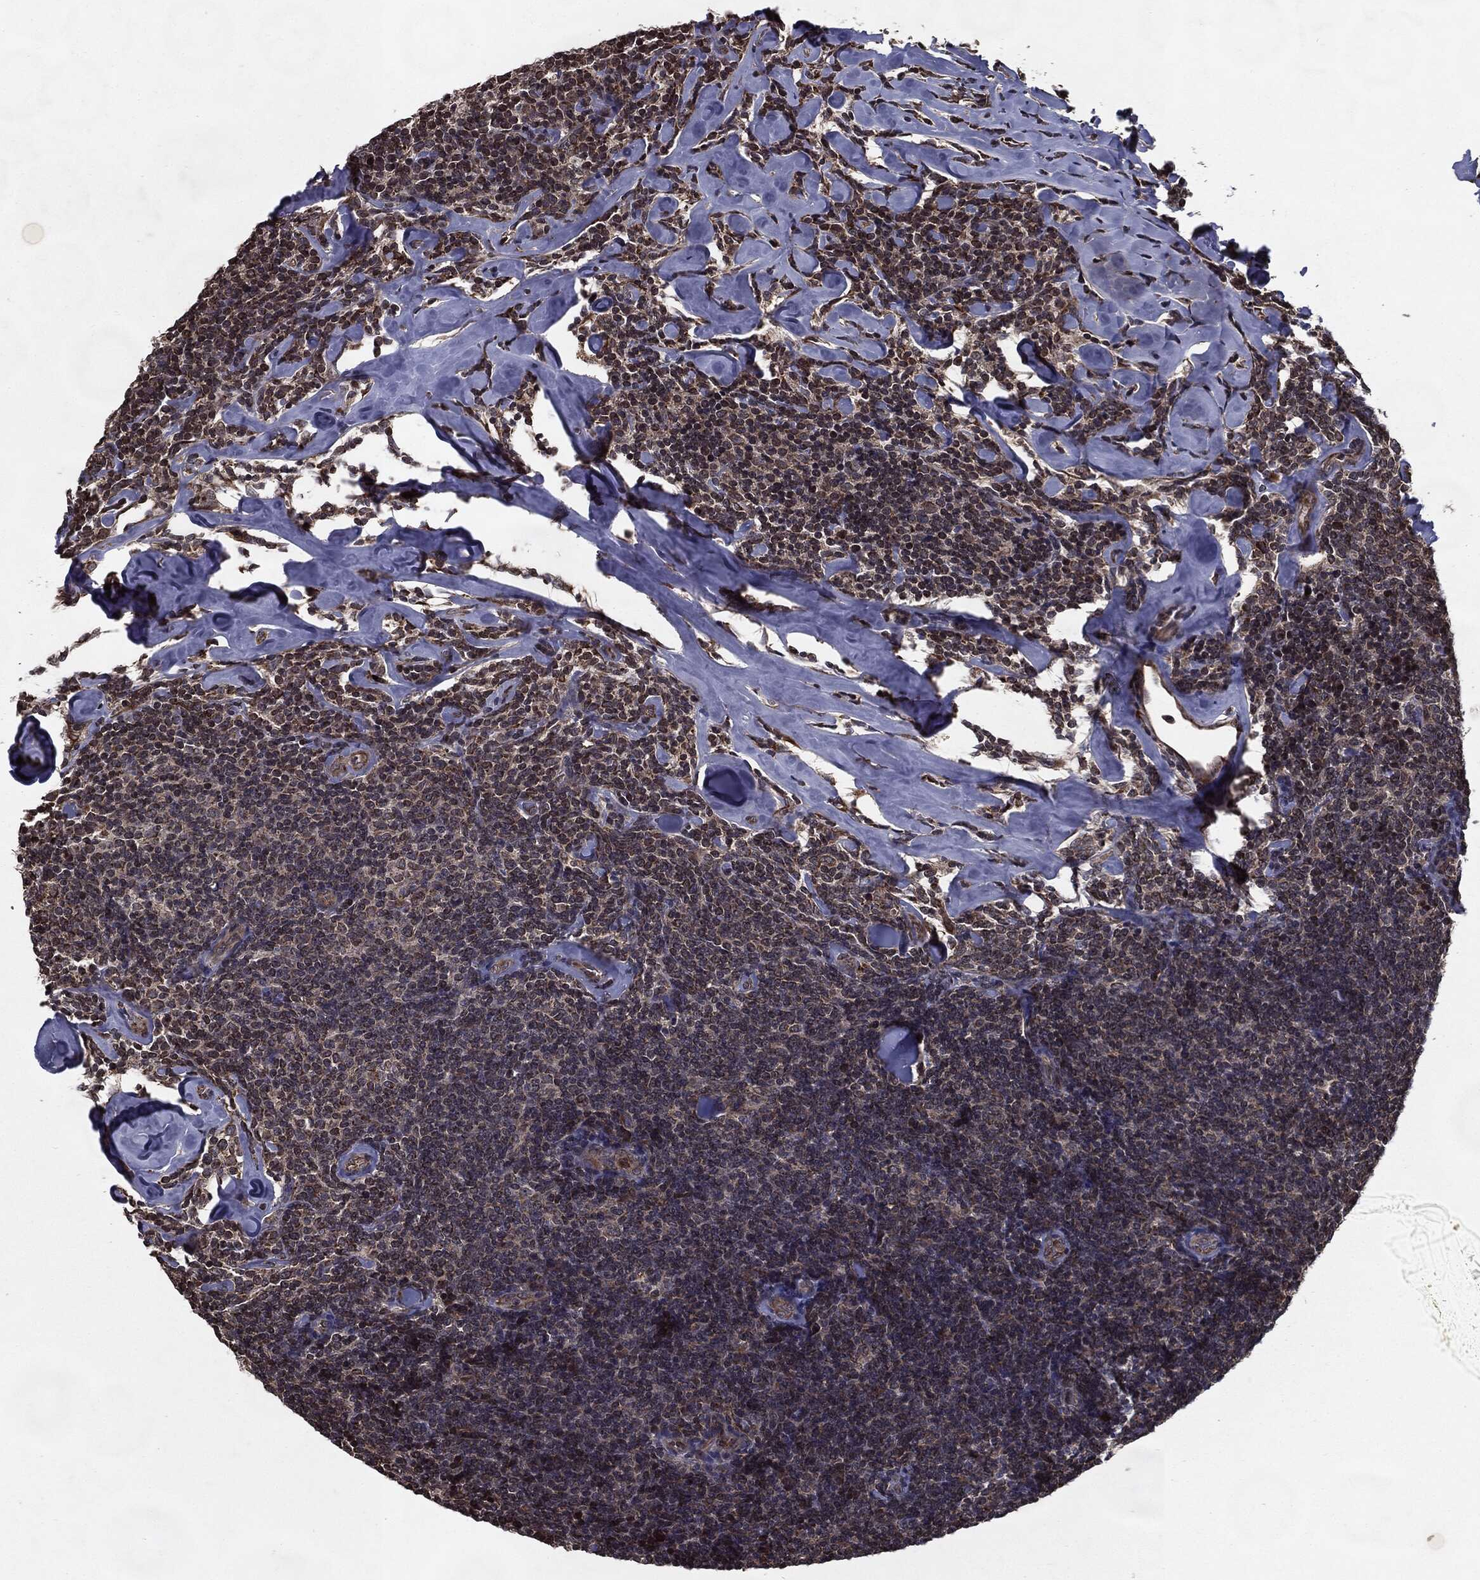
{"staining": {"intensity": "strong", "quantity": "<25%", "location": "nuclear"}, "tissue": "lymphoma", "cell_type": "Tumor cells", "image_type": "cancer", "snomed": [{"axis": "morphology", "description": "Malignant lymphoma, non-Hodgkin's type, Low grade"}, {"axis": "topography", "description": "Lymph node"}], "caption": "Immunohistochemistry (DAB (3,3'-diaminobenzidine)) staining of lymphoma exhibits strong nuclear protein staining in approximately <25% of tumor cells.", "gene": "HDAC5", "patient": {"sex": "female", "age": 56}}